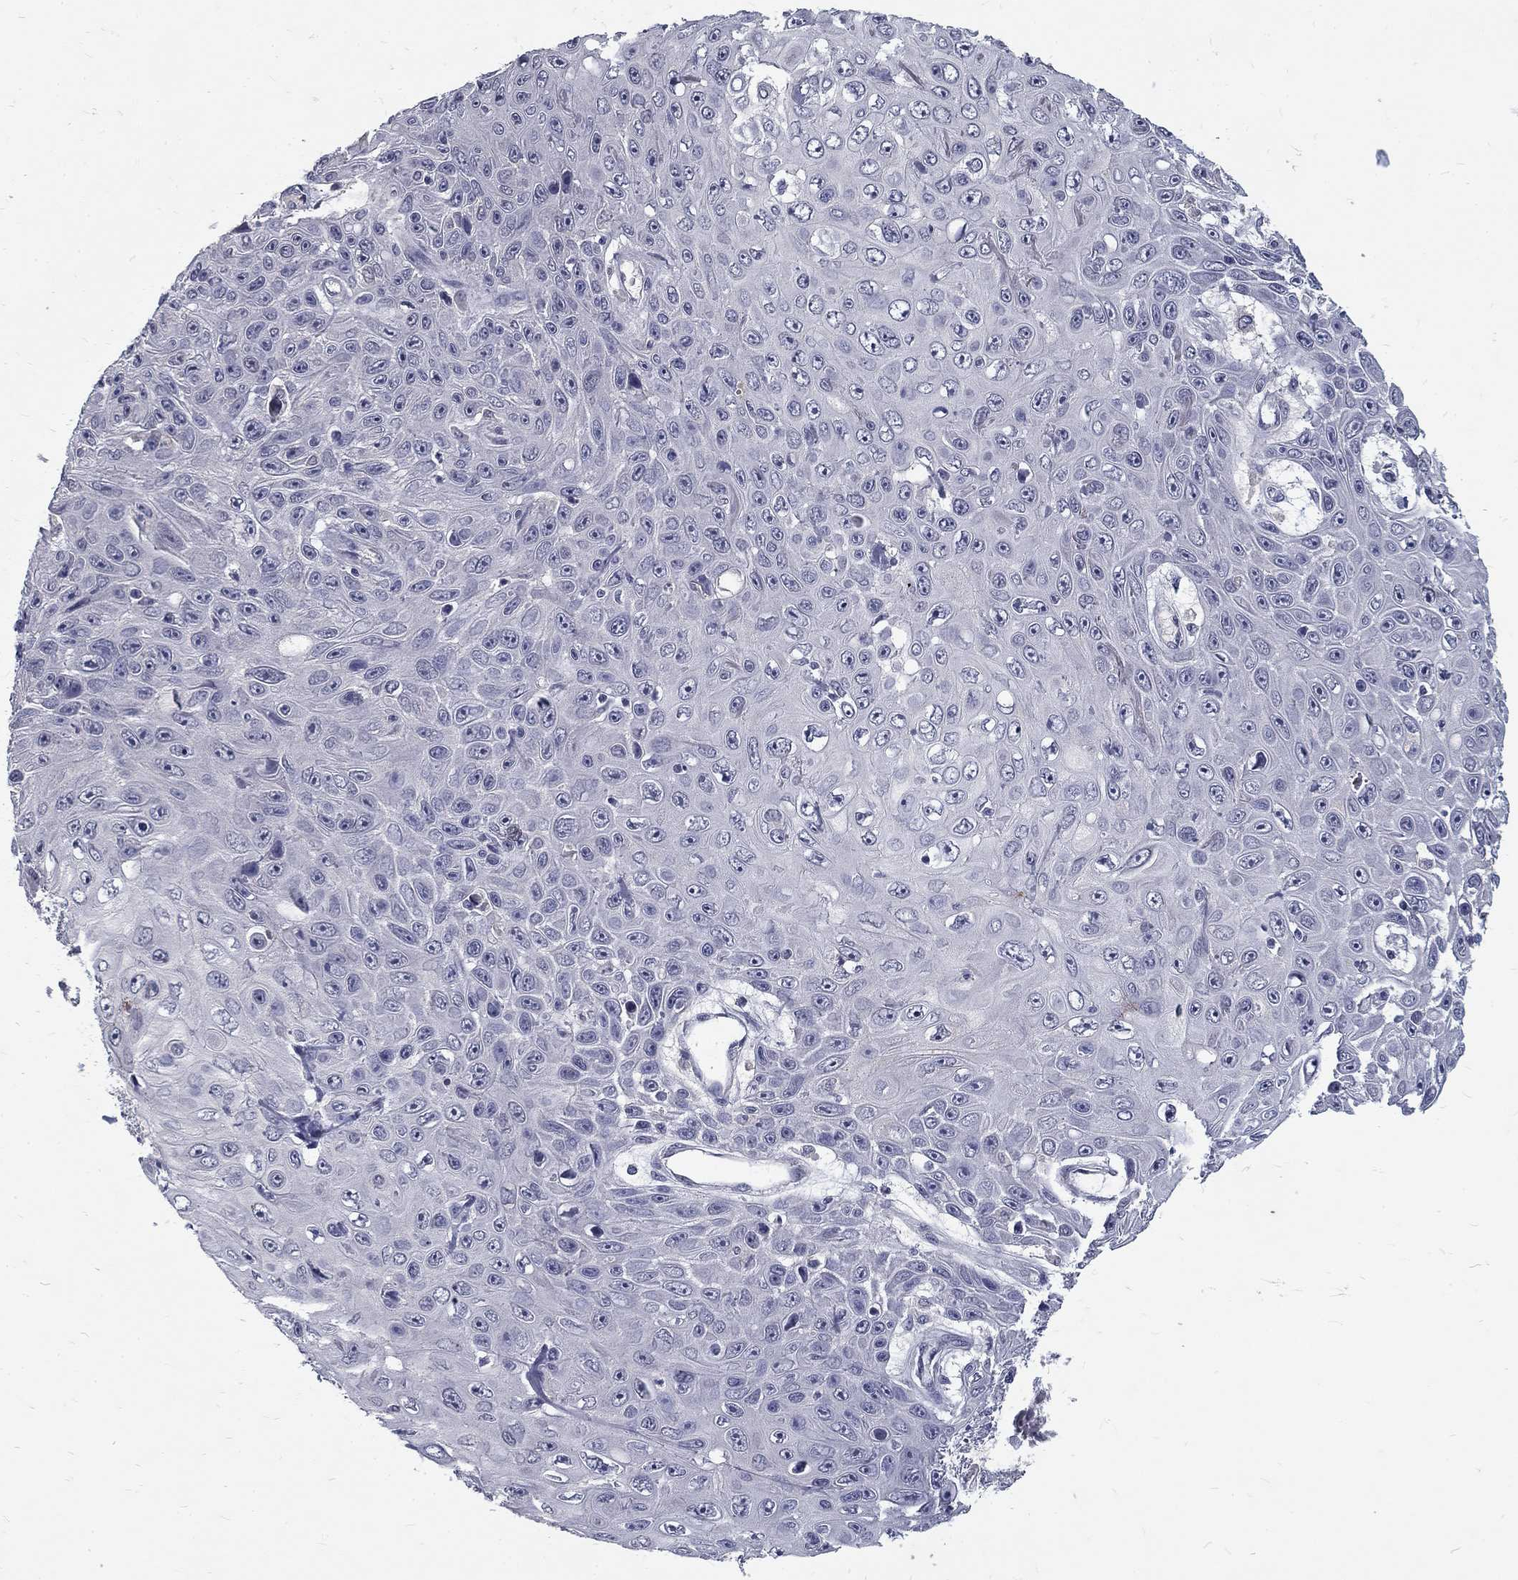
{"staining": {"intensity": "negative", "quantity": "none", "location": "none"}, "tissue": "skin cancer", "cell_type": "Tumor cells", "image_type": "cancer", "snomed": [{"axis": "morphology", "description": "Squamous cell carcinoma, NOS"}, {"axis": "topography", "description": "Skin"}], "caption": "Immunohistochemistry histopathology image of skin cancer stained for a protein (brown), which displays no staining in tumor cells.", "gene": "NOS1", "patient": {"sex": "male", "age": 82}}